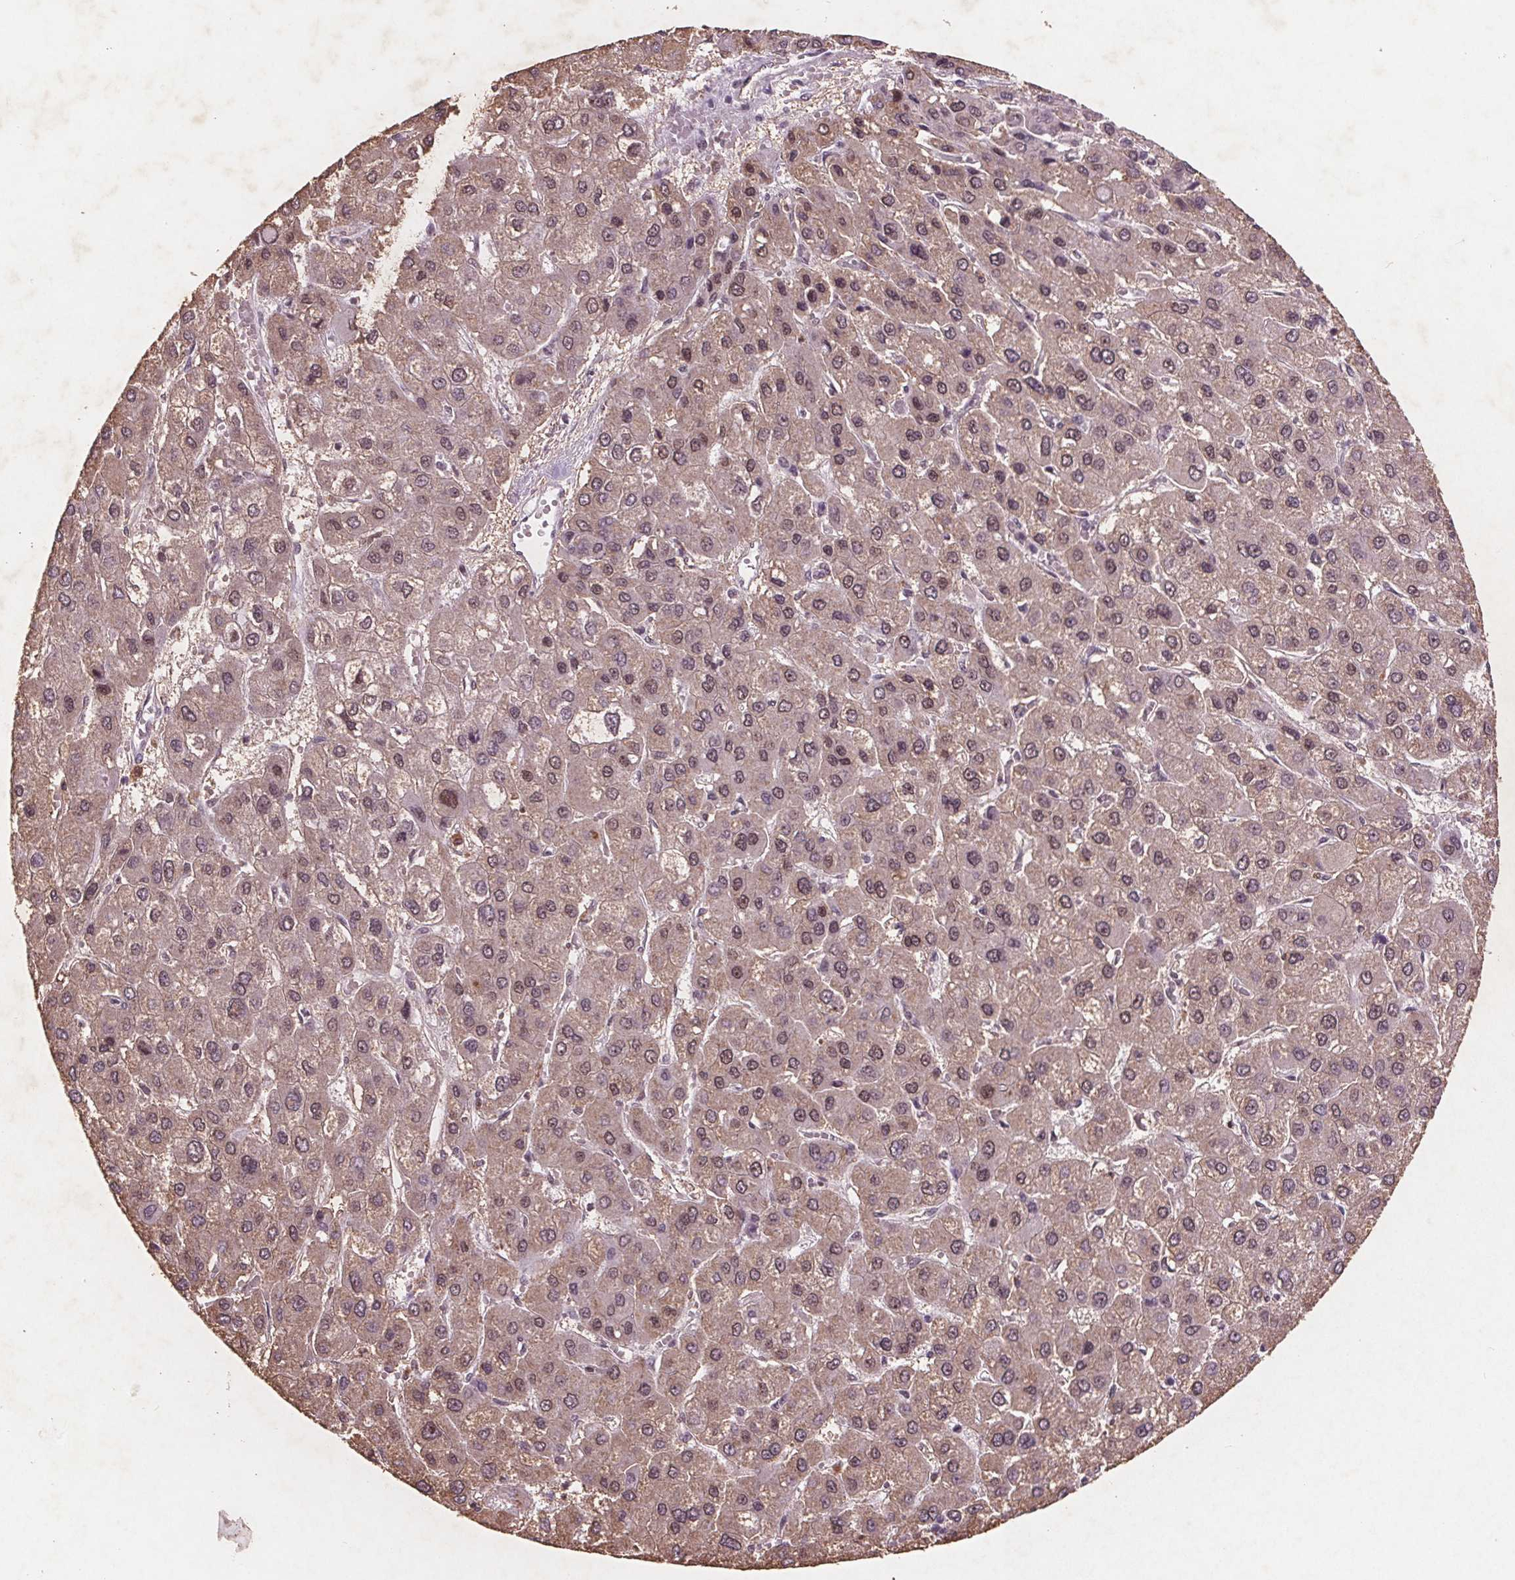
{"staining": {"intensity": "weak", "quantity": "<25%", "location": "nuclear"}, "tissue": "liver cancer", "cell_type": "Tumor cells", "image_type": "cancer", "snomed": [{"axis": "morphology", "description": "Carcinoma, Hepatocellular, NOS"}, {"axis": "topography", "description": "Liver"}], "caption": "An immunohistochemistry (IHC) micrograph of hepatocellular carcinoma (liver) is shown. There is no staining in tumor cells of hepatocellular carcinoma (liver).", "gene": "RPS6KA2", "patient": {"sex": "female", "age": 41}}